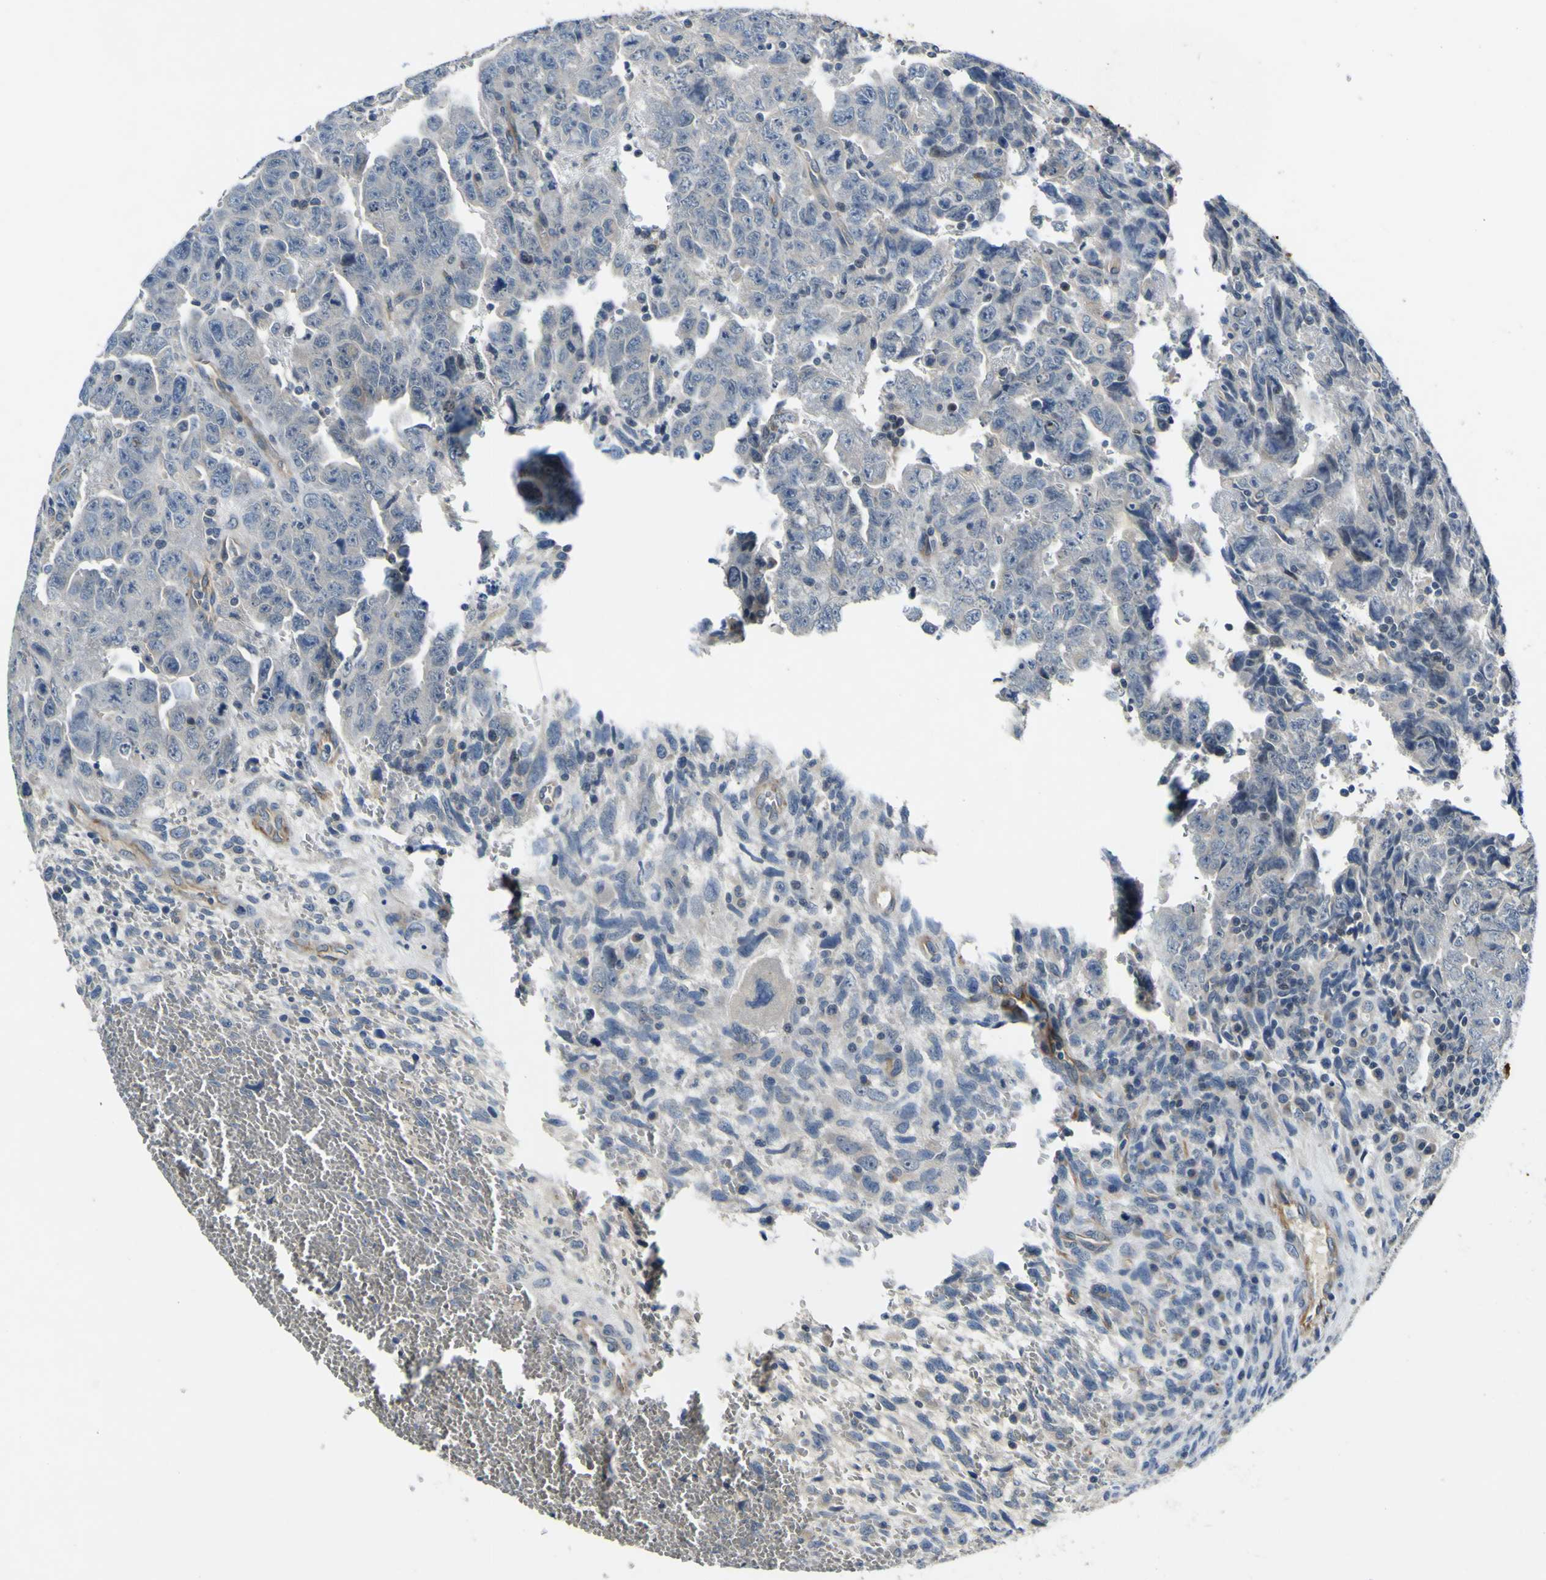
{"staining": {"intensity": "negative", "quantity": "none", "location": "none"}, "tissue": "testis cancer", "cell_type": "Tumor cells", "image_type": "cancer", "snomed": [{"axis": "morphology", "description": "Carcinoma, Embryonal, NOS"}, {"axis": "topography", "description": "Testis"}], "caption": "Immunohistochemistry (IHC) of human testis cancer displays no positivity in tumor cells. Brightfield microscopy of immunohistochemistry stained with DAB (3,3'-diaminobenzidine) (brown) and hematoxylin (blue), captured at high magnification.", "gene": "LDLR", "patient": {"sex": "male", "age": 28}}